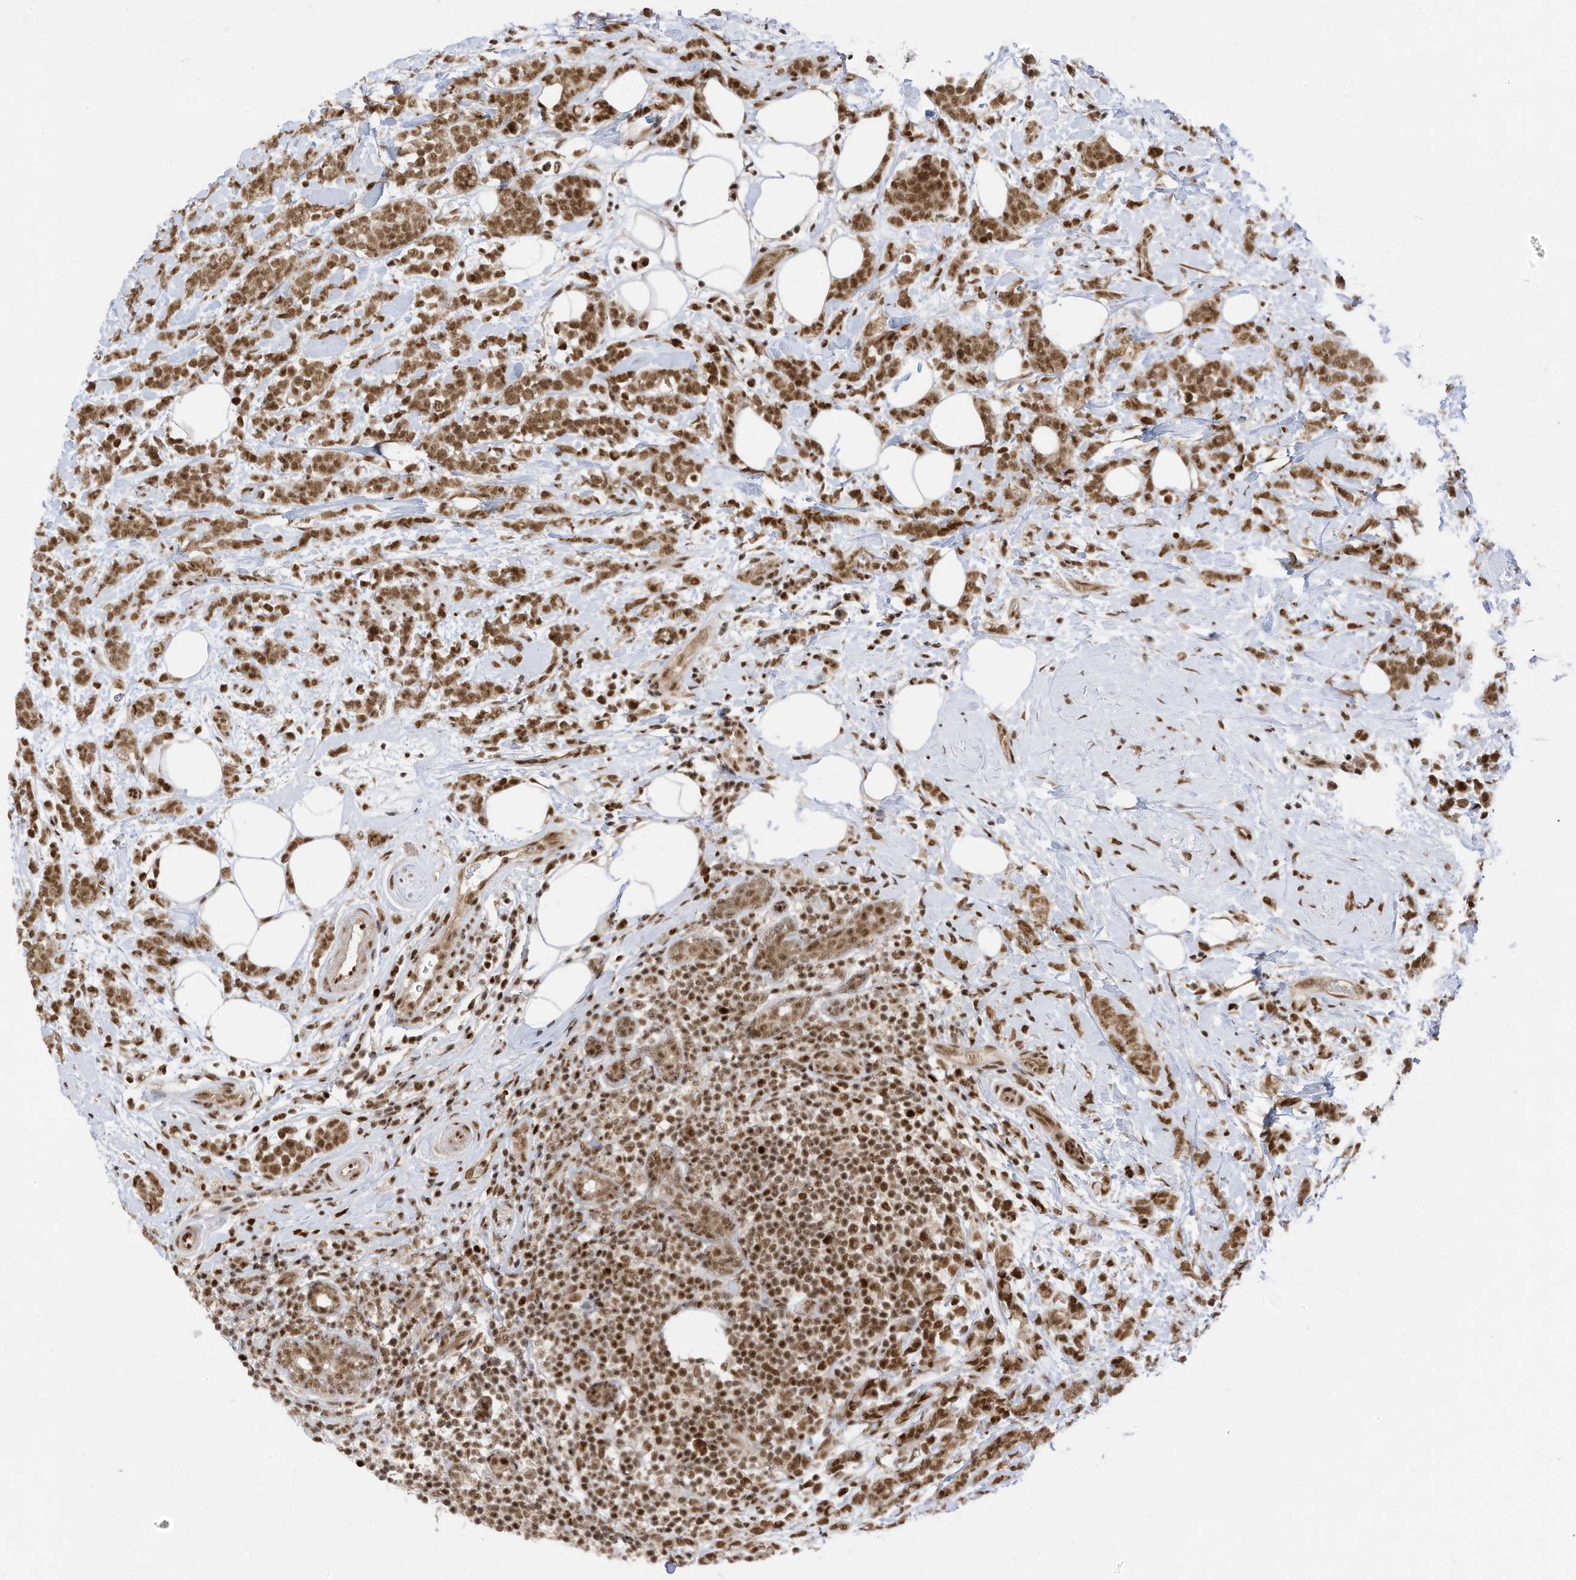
{"staining": {"intensity": "moderate", "quantity": ">75%", "location": "cytoplasmic/membranous,nuclear"}, "tissue": "breast cancer", "cell_type": "Tumor cells", "image_type": "cancer", "snomed": [{"axis": "morphology", "description": "Lobular carcinoma"}, {"axis": "topography", "description": "Breast"}], "caption": "Immunohistochemical staining of human breast cancer reveals moderate cytoplasmic/membranous and nuclear protein expression in about >75% of tumor cells.", "gene": "AURKAIP1", "patient": {"sex": "female", "age": 58}}